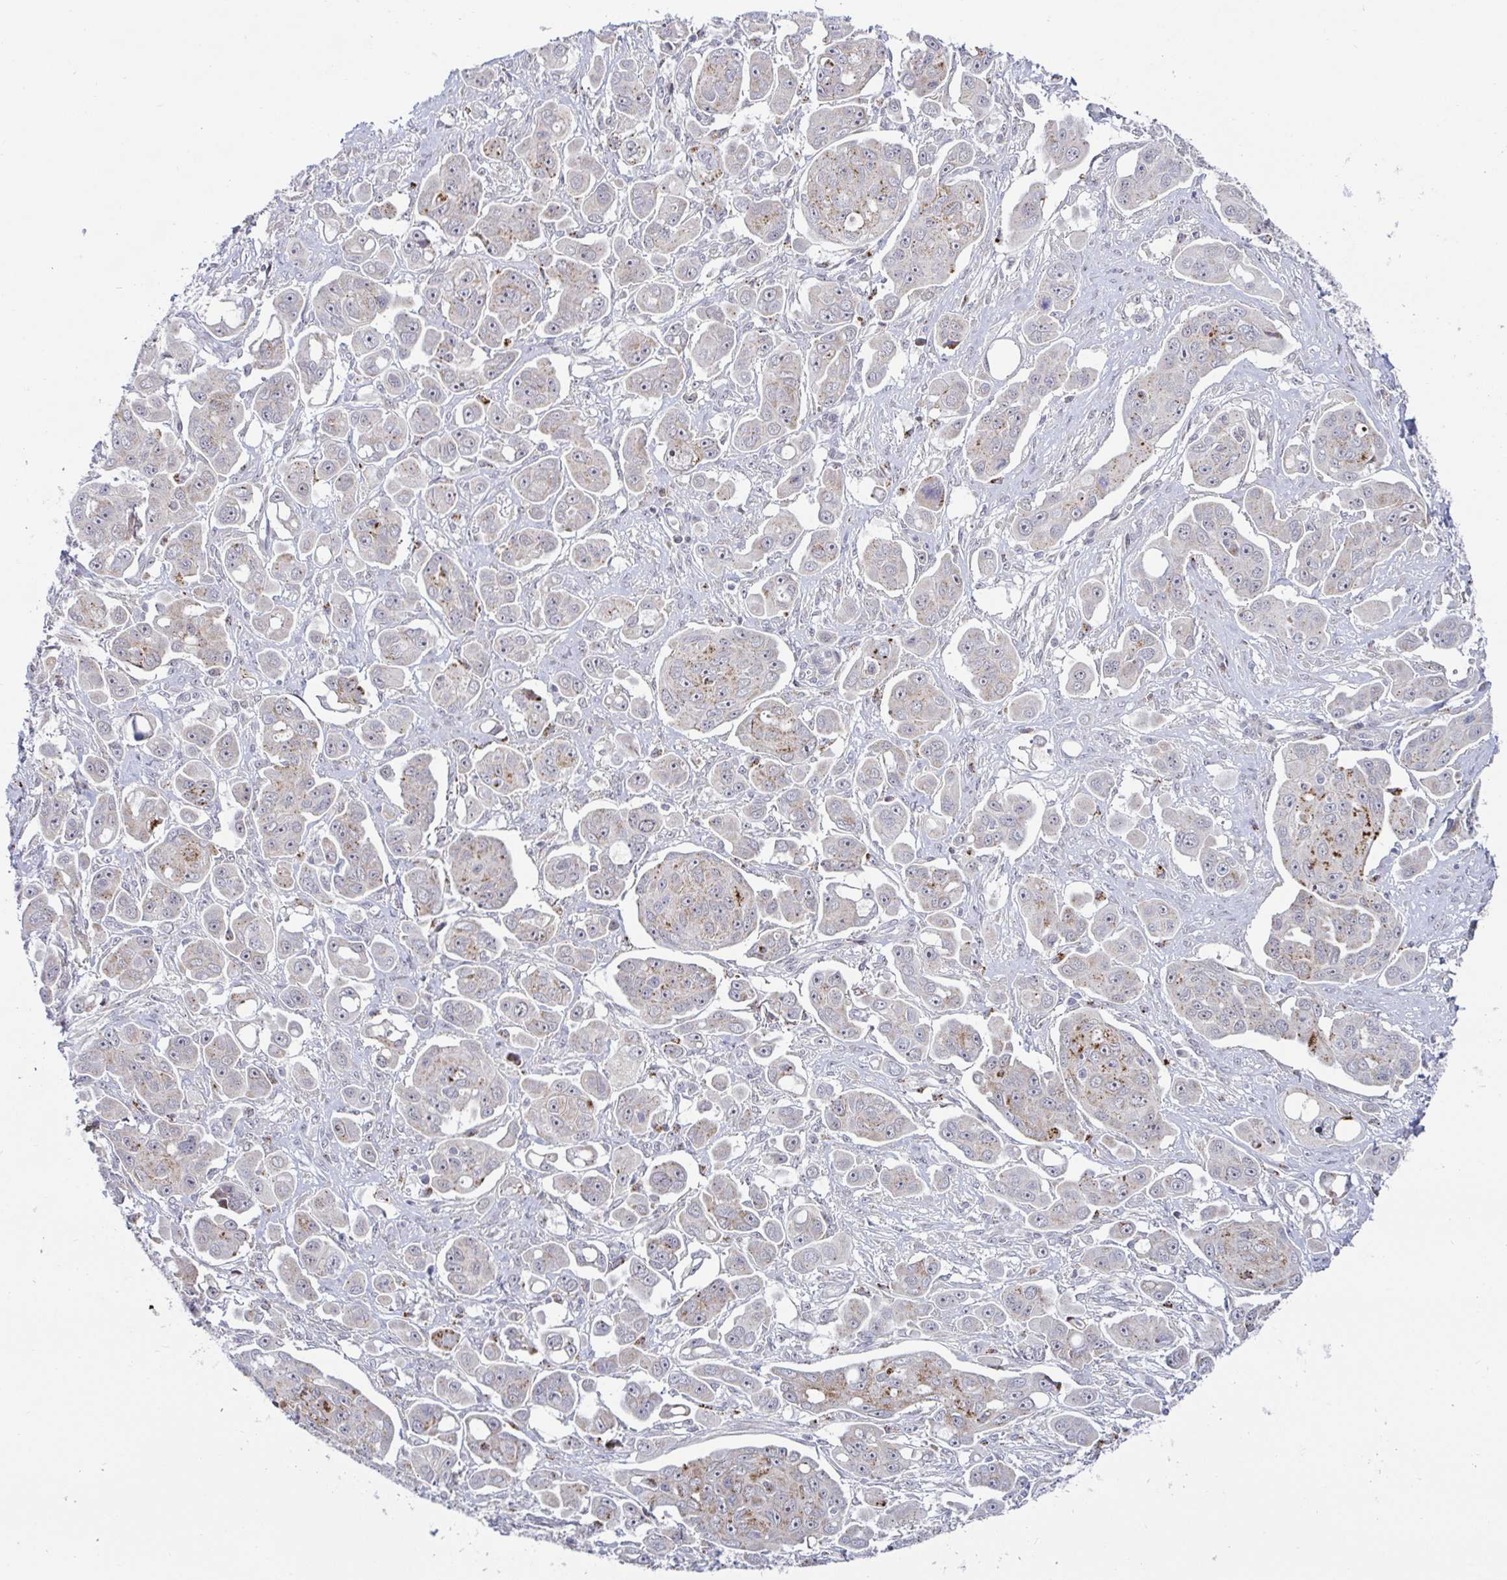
{"staining": {"intensity": "moderate", "quantity": "<25%", "location": "cytoplasmic/membranous"}, "tissue": "ovarian cancer", "cell_type": "Tumor cells", "image_type": "cancer", "snomed": [{"axis": "morphology", "description": "Carcinoma, endometroid"}, {"axis": "topography", "description": "Ovary"}], "caption": "Immunohistochemical staining of human ovarian cancer (endometroid carcinoma) reveals moderate cytoplasmic/membranous protein staining in approximately <25% of tumor cells.", "gene": "DZIP1", "patient": {"sex": "female", "age": 70}}